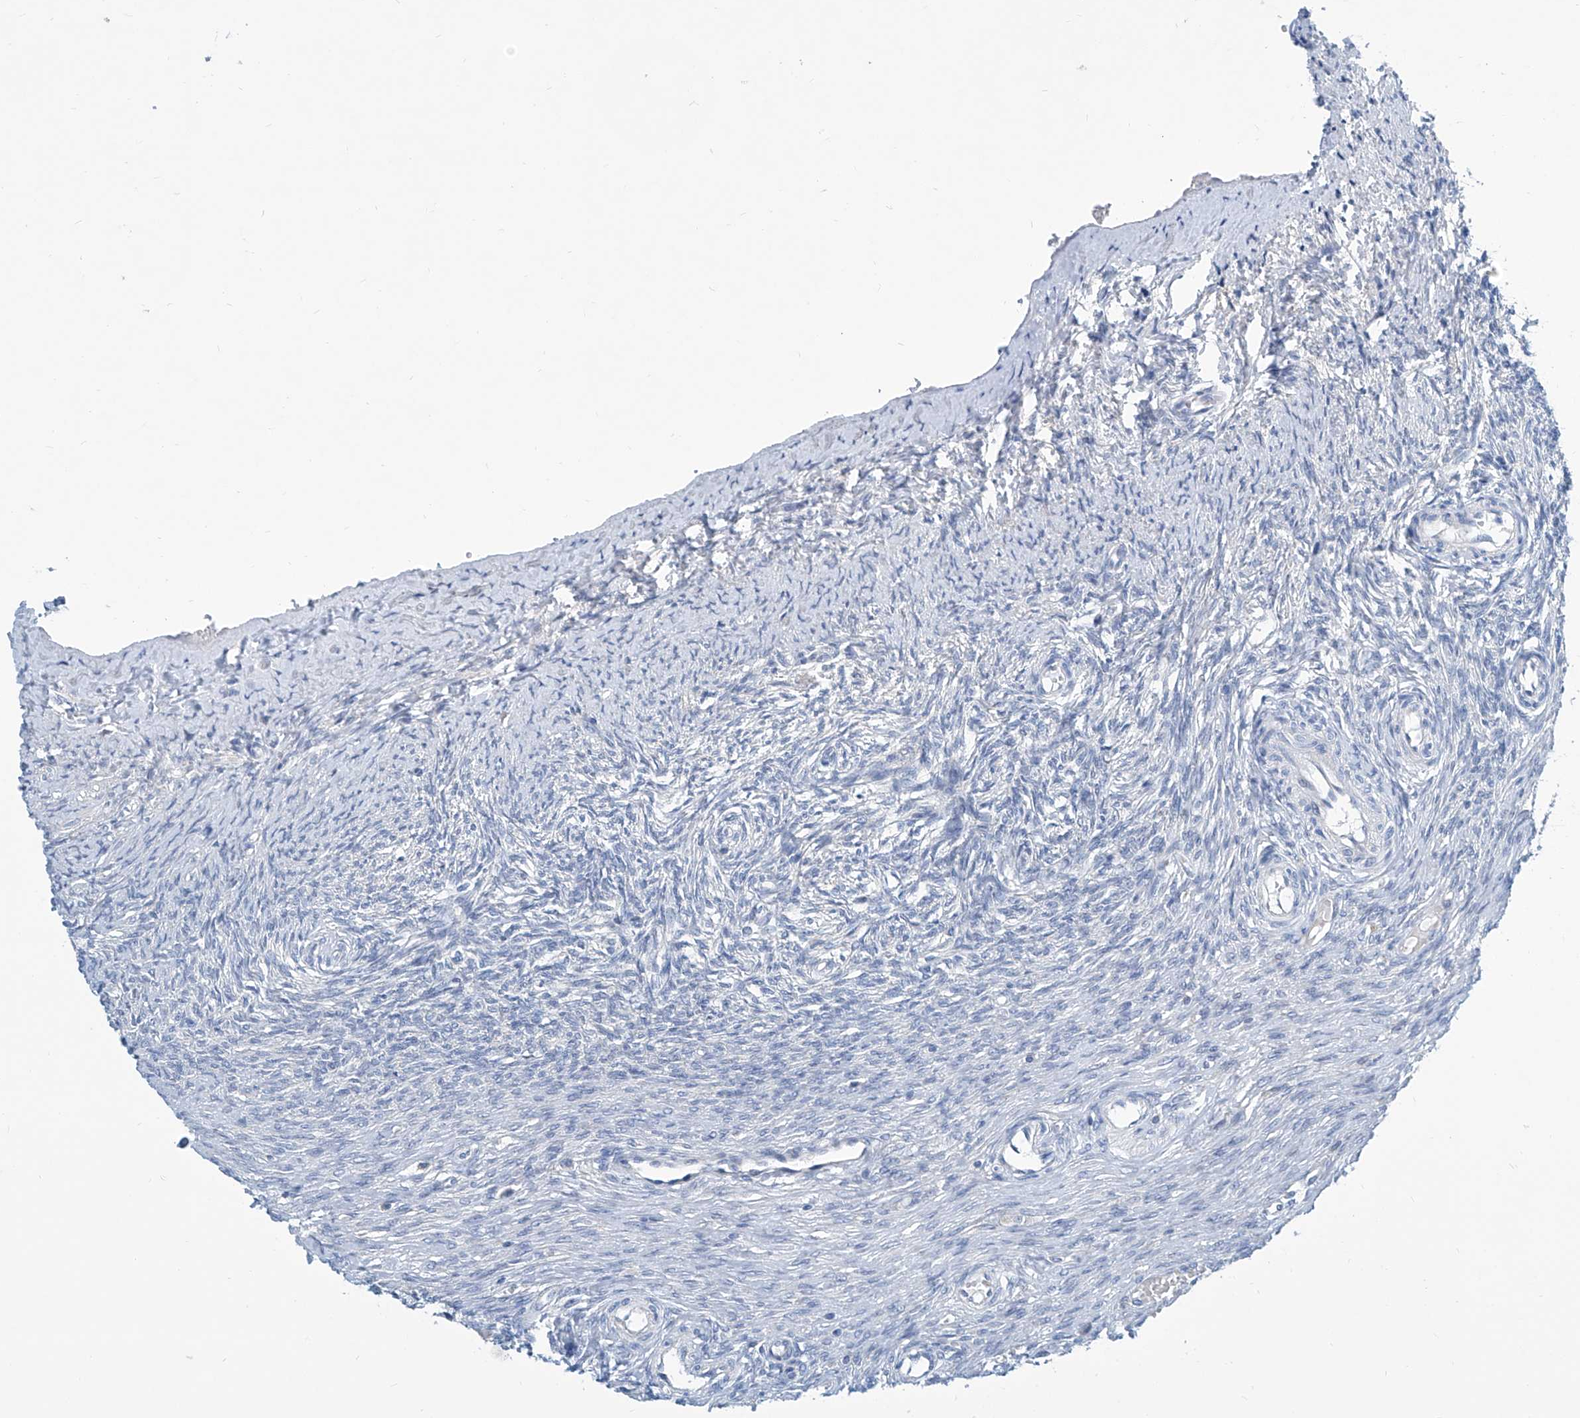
{"staining": {"intensity": "weak", "quantity": ">75%", "location": "cytoplasmic/membranous"}, "tissue": "ovary", "cell_type": "Follicle cells", "image_type": "normal", "snomed": [{"axis": "morphology", "description": "Adenocarcinoma, NOS"}, {"axis": "topography", "description": "Endometrium"}], "caption": "High-power microscopy captured an immunohistochemistry (IHC) photomicrograph of unremarkable ovary, revealing weak cytoplasmic/membranous staining in about >75% of follicle cells. (DAB (3,3'-diaminobenzidine) = brown stain, brightfield microscopy at high magnification).", "gene": "ZNF519", "patient": {"sex": "female", "age": 32}}